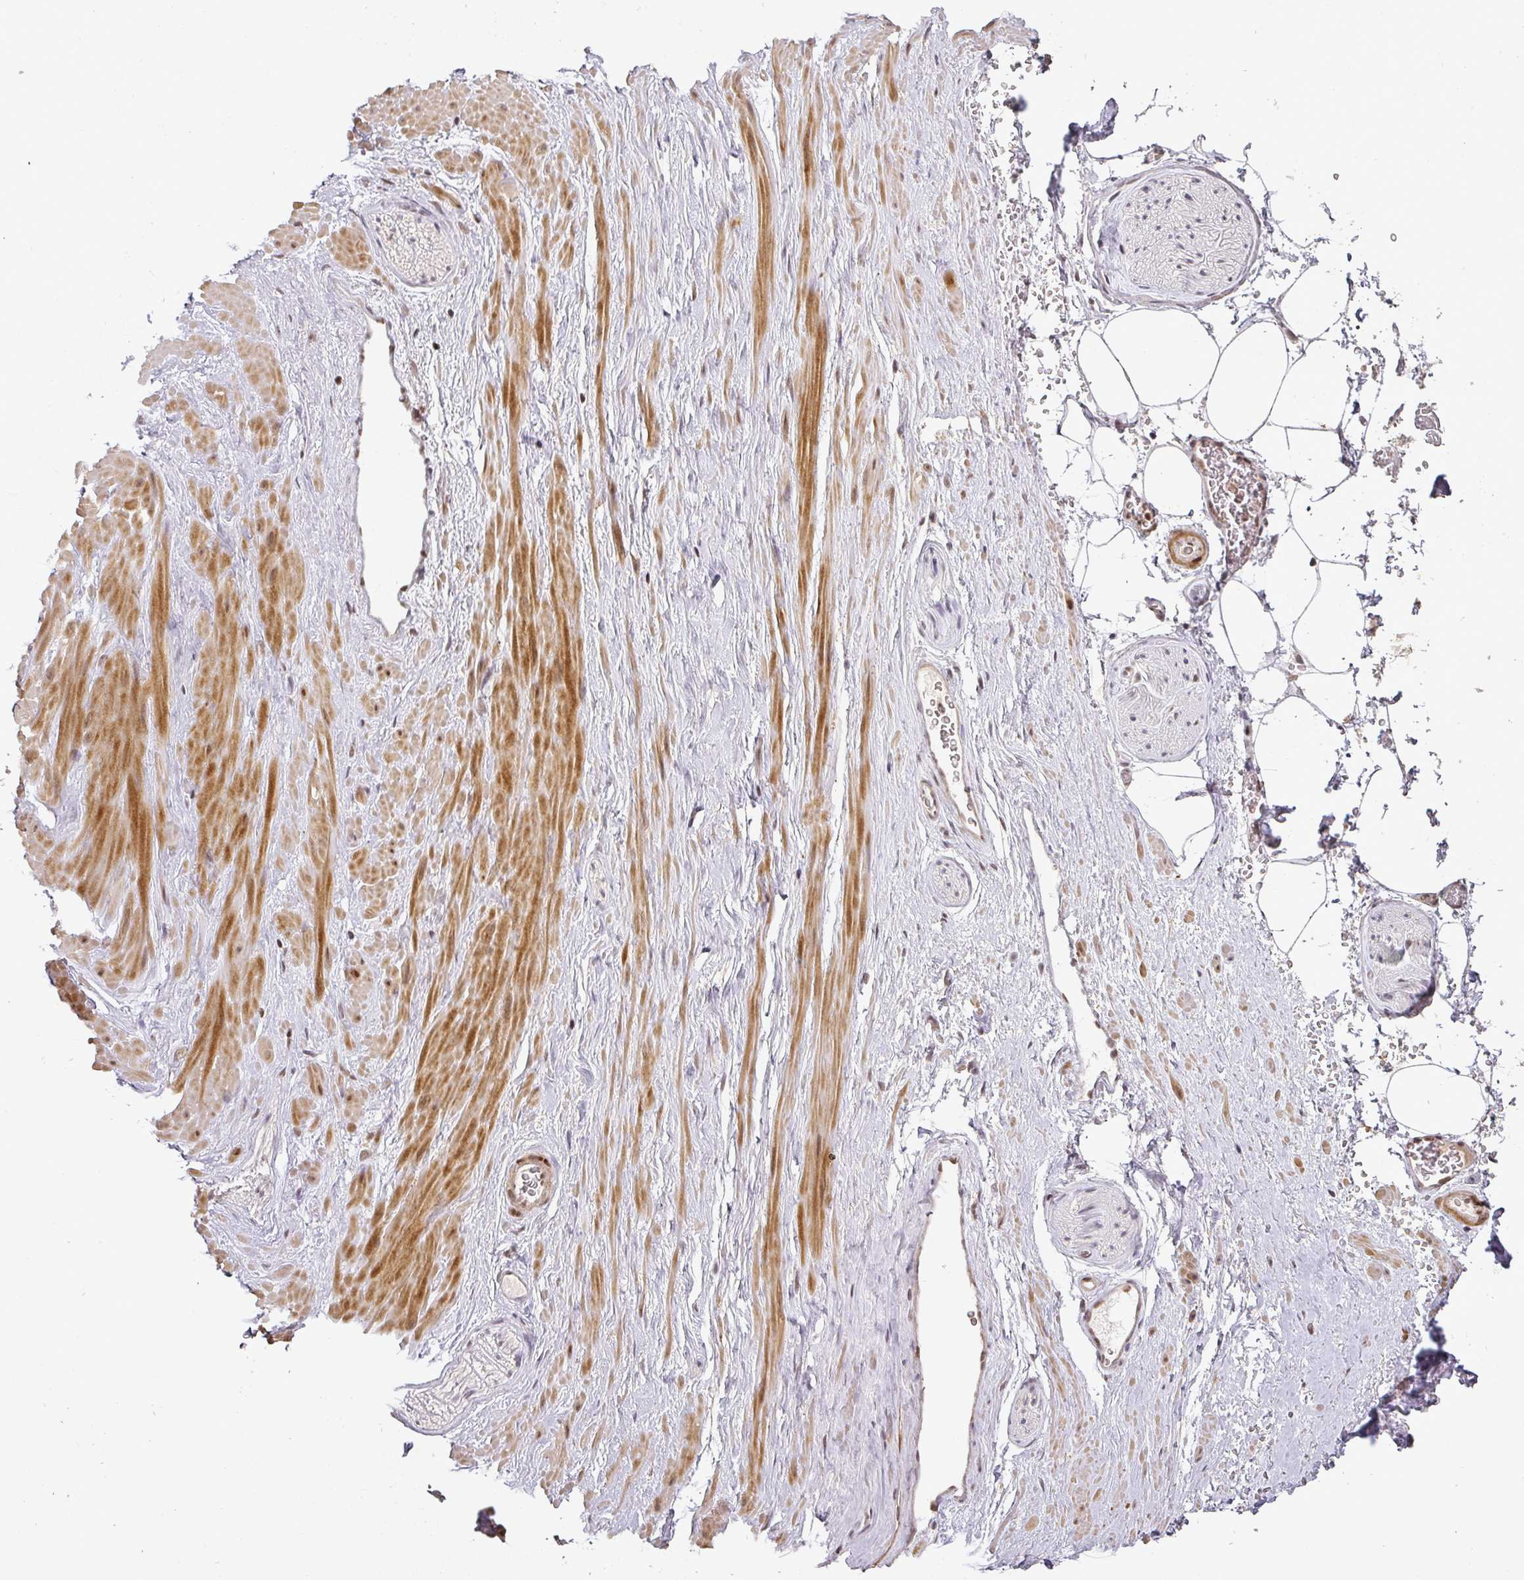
{"staining": {"intensity": "negative", "quantity": "none", "location": "none"}, "tissue": "adipose tissue", "cell_type": "Adipocytes", "image_type": "normal", "snomed": [{"axis": "morphology", "description": "Normal tissue, NOS"}, {"axis": "topography", "description": "Prostate"}, {"axis": "topography", "description": "Peripheral nerve tissue"}], "caption": "DAB (3,3'-diaminobenzidine) immunohistochemical staining of benign human adipose tissue exhibits no significant positivity in adipocytes.", "gene": "GPRIN2", "patient": {"sex": "male", "age": 61}}